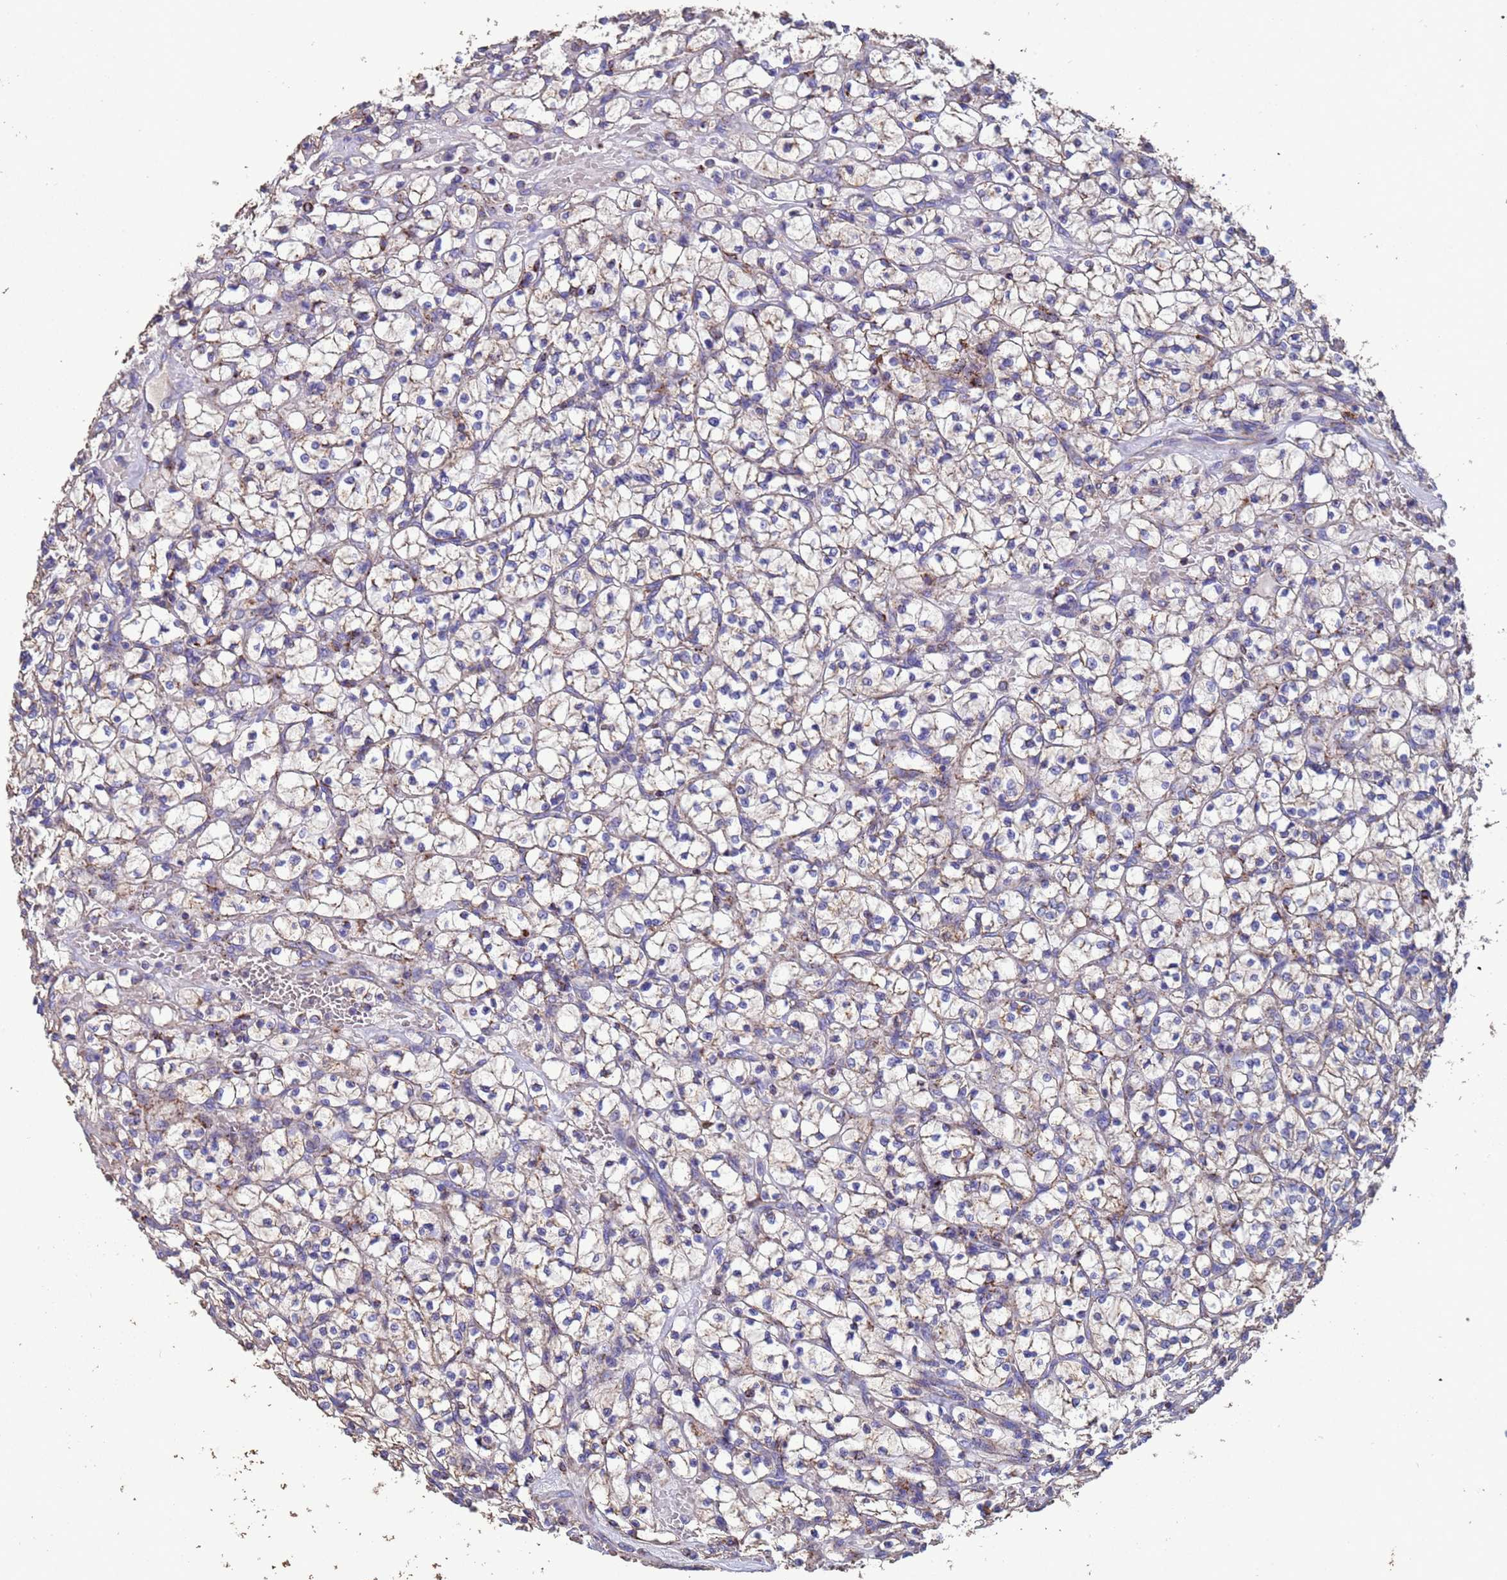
{"staining": {"intensity": "weak", "quantity": "<25%", "location": "cytoplasmic/membranous"}, "tissue": "renal cancer", "cell_type": "Tumor cells", "image_type": "cancer", "snomed": [{"axis": "morphology", "description": "Adenocarcinoma, NOS"}, {"axis": "topography", "description": "Kidney"}], "caption": "A high-resolution histopathology image shows IHC staining of renal cancer (adenocarcinoma), which reveals no significant positivity in tumor cells.", "gene": "ZNFX1", "patient": {"sex": "female", "age": 64}}